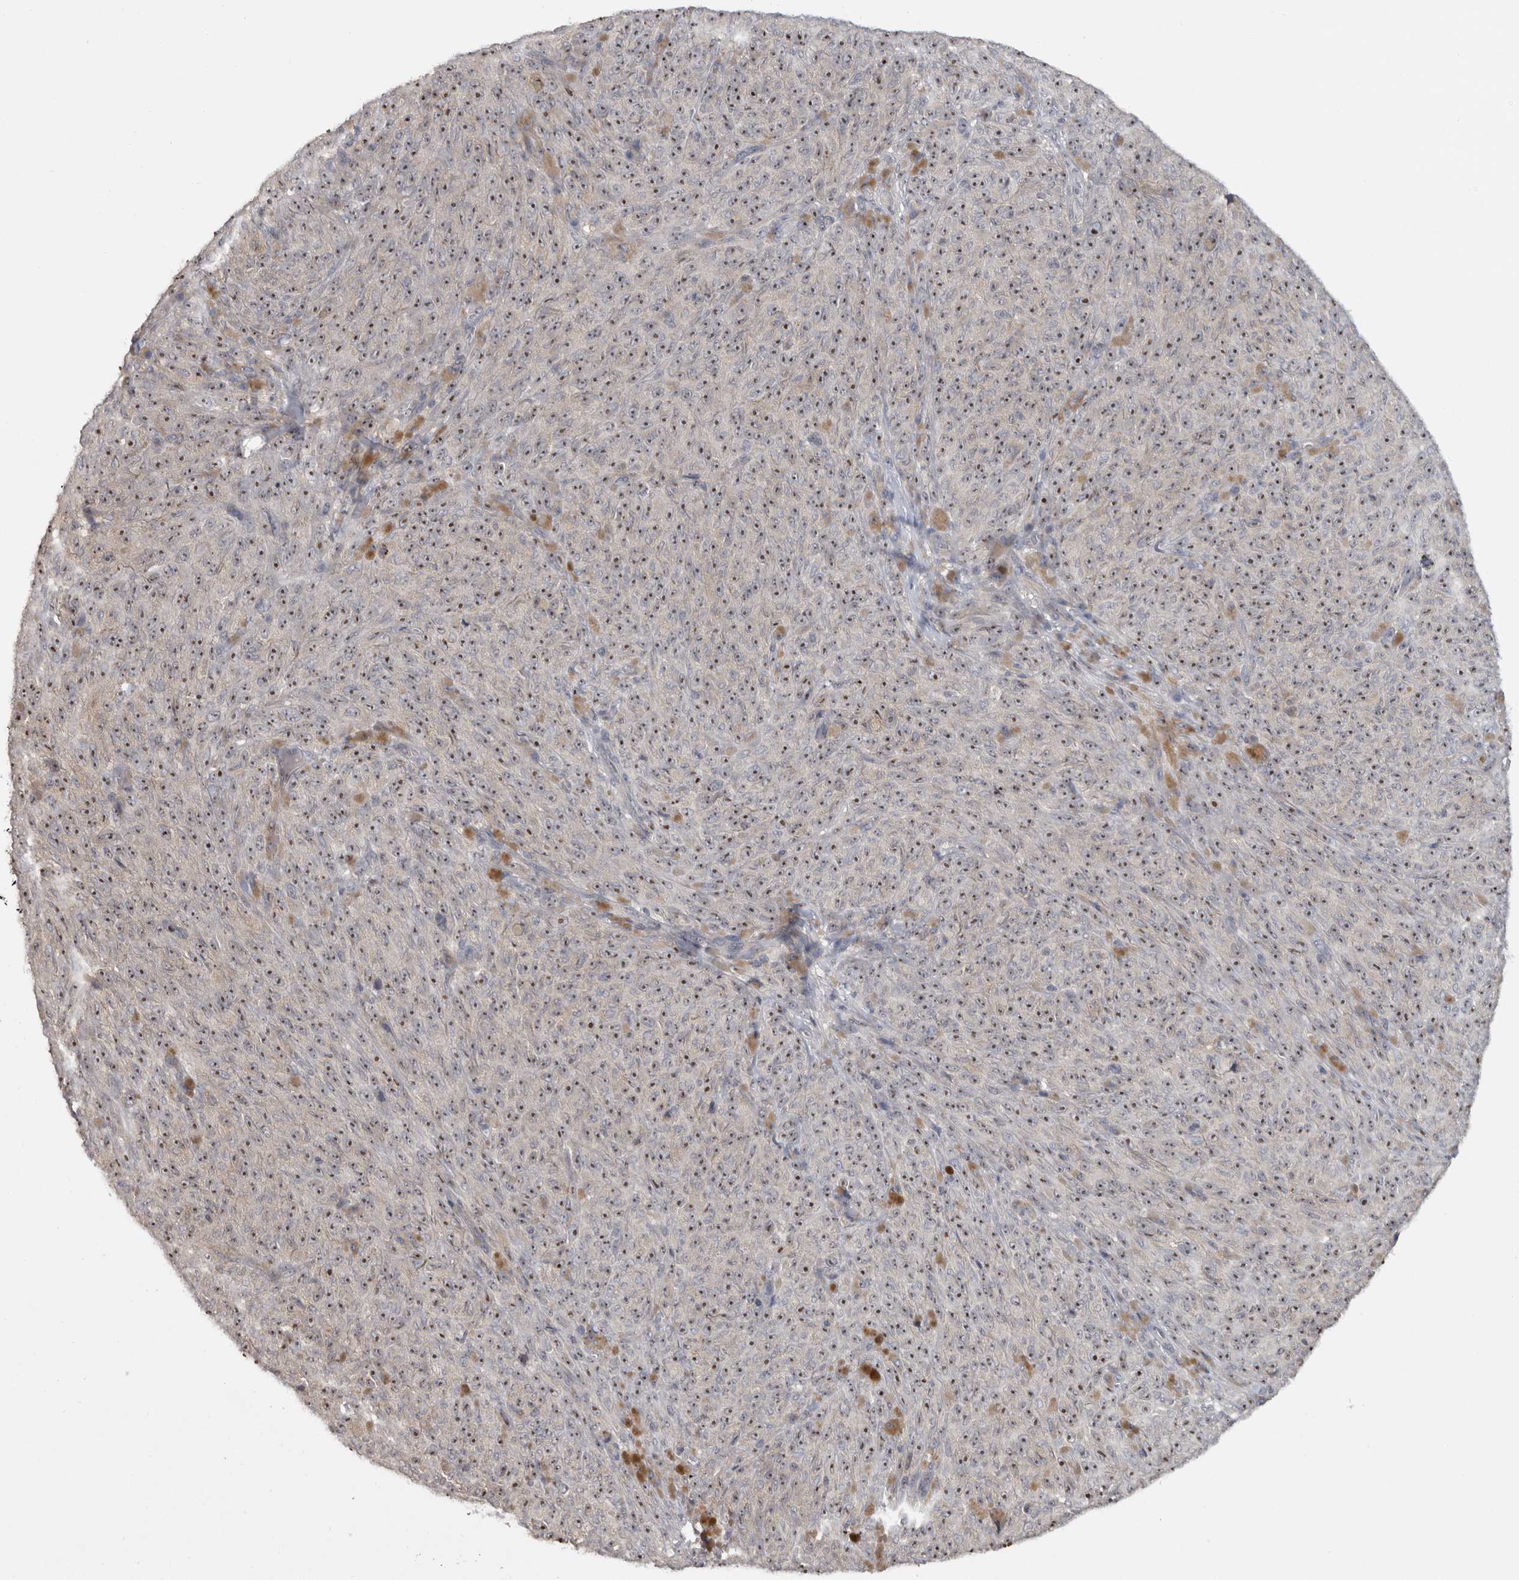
{"staining": {"intensity": "moderate", "quantity": ">75%", "location": "nuclear"}, "tissue": "melanoma", "cell_type": "Tumor cells", "image_type": "cancer", "snomed": [{"axis": "morphology", "description": "Malignant melanoma, NOS"}, {"axis": "topography", "description": "Skin"}], "caption": "Melanoma stained for a protein (brown) reveals moderate nuclear positive staining in about >75% of tumor cells.", "gene": "RBM28", "patient": {"sex": "female", "age": 82}}